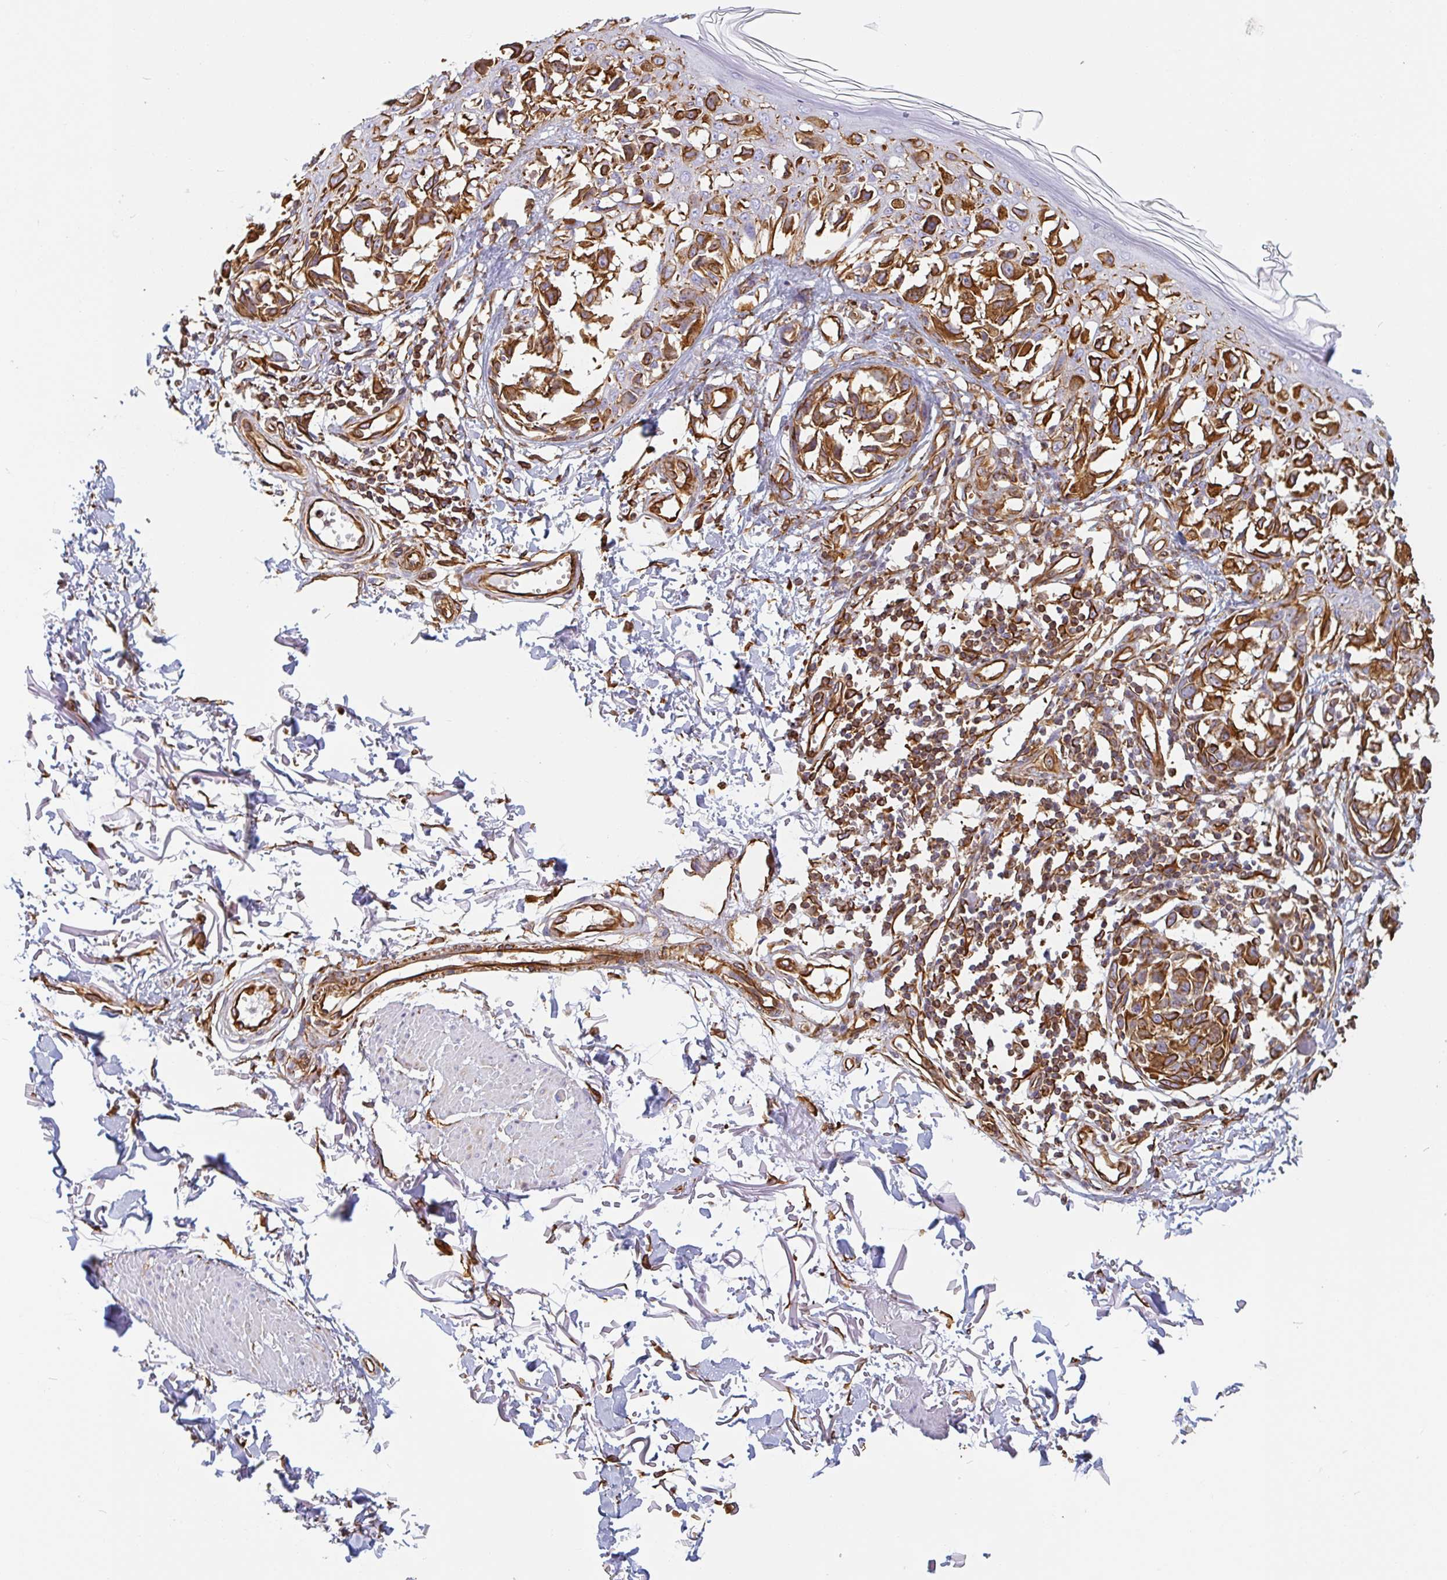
{"staining": {"intensity": "strong", "quantity": ">75%", "location": "cytoplasmic/membranous"}, "tissue": "melanoma", "cell_type": "Tumor cells", "image_type": "cancer", "snomed": [{"axis": "morphology", "description": "Malignant melanoma, NOS"}, {"axis": "topography", "description": "Skin"}], "caption": "Melanoma stained with DAB IHC exhibits high levels of strong cytoplasmic/membranous positivity in about >75% of tumor cells.", "gene": "PPFIA1", "patient": {"sex": "male", "age": 73}}